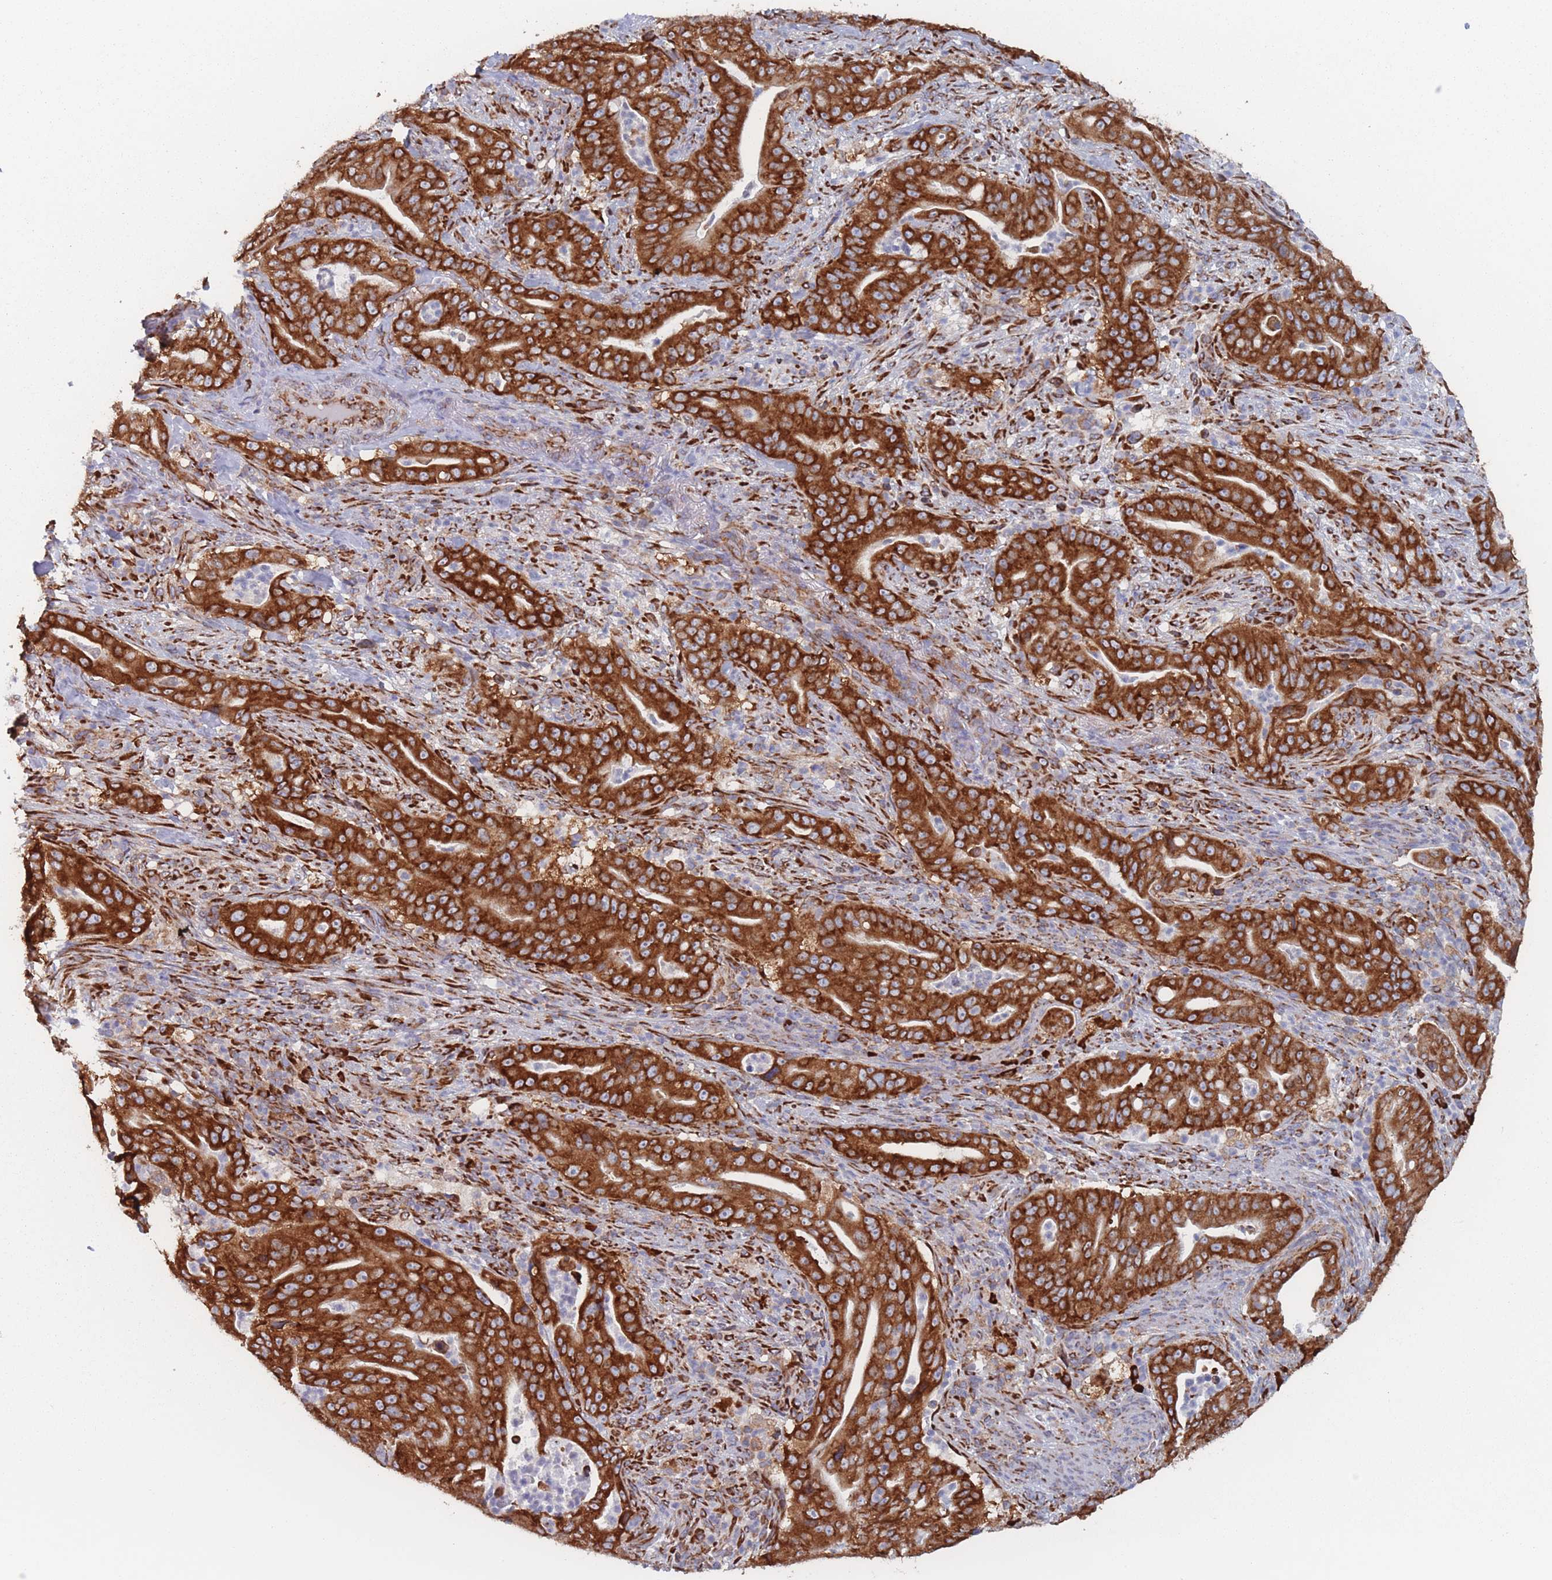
{"staining": {"intensity": "strong", "quantity": ">75%", "location": "cytoplasmic/membranous"}, "tissue": "pancreatic cancer", "cell_type": "Tumor cells", "image_type": "cancer", "snomed": [{"axis": "morphology", "description": "Adenocarcinoma, NOS"}, {"axis": "topography", "description": "Pancreas"}], "caption": "Immunohistochemical staining of pancreatic cancer (adenocarcinoma) shows high levels of strong cytoplasmic/membranous protein expression in about >75% of tumor cells.", "gene": "EEF1B2", "patient": {"sex": "male", "age": 71}}